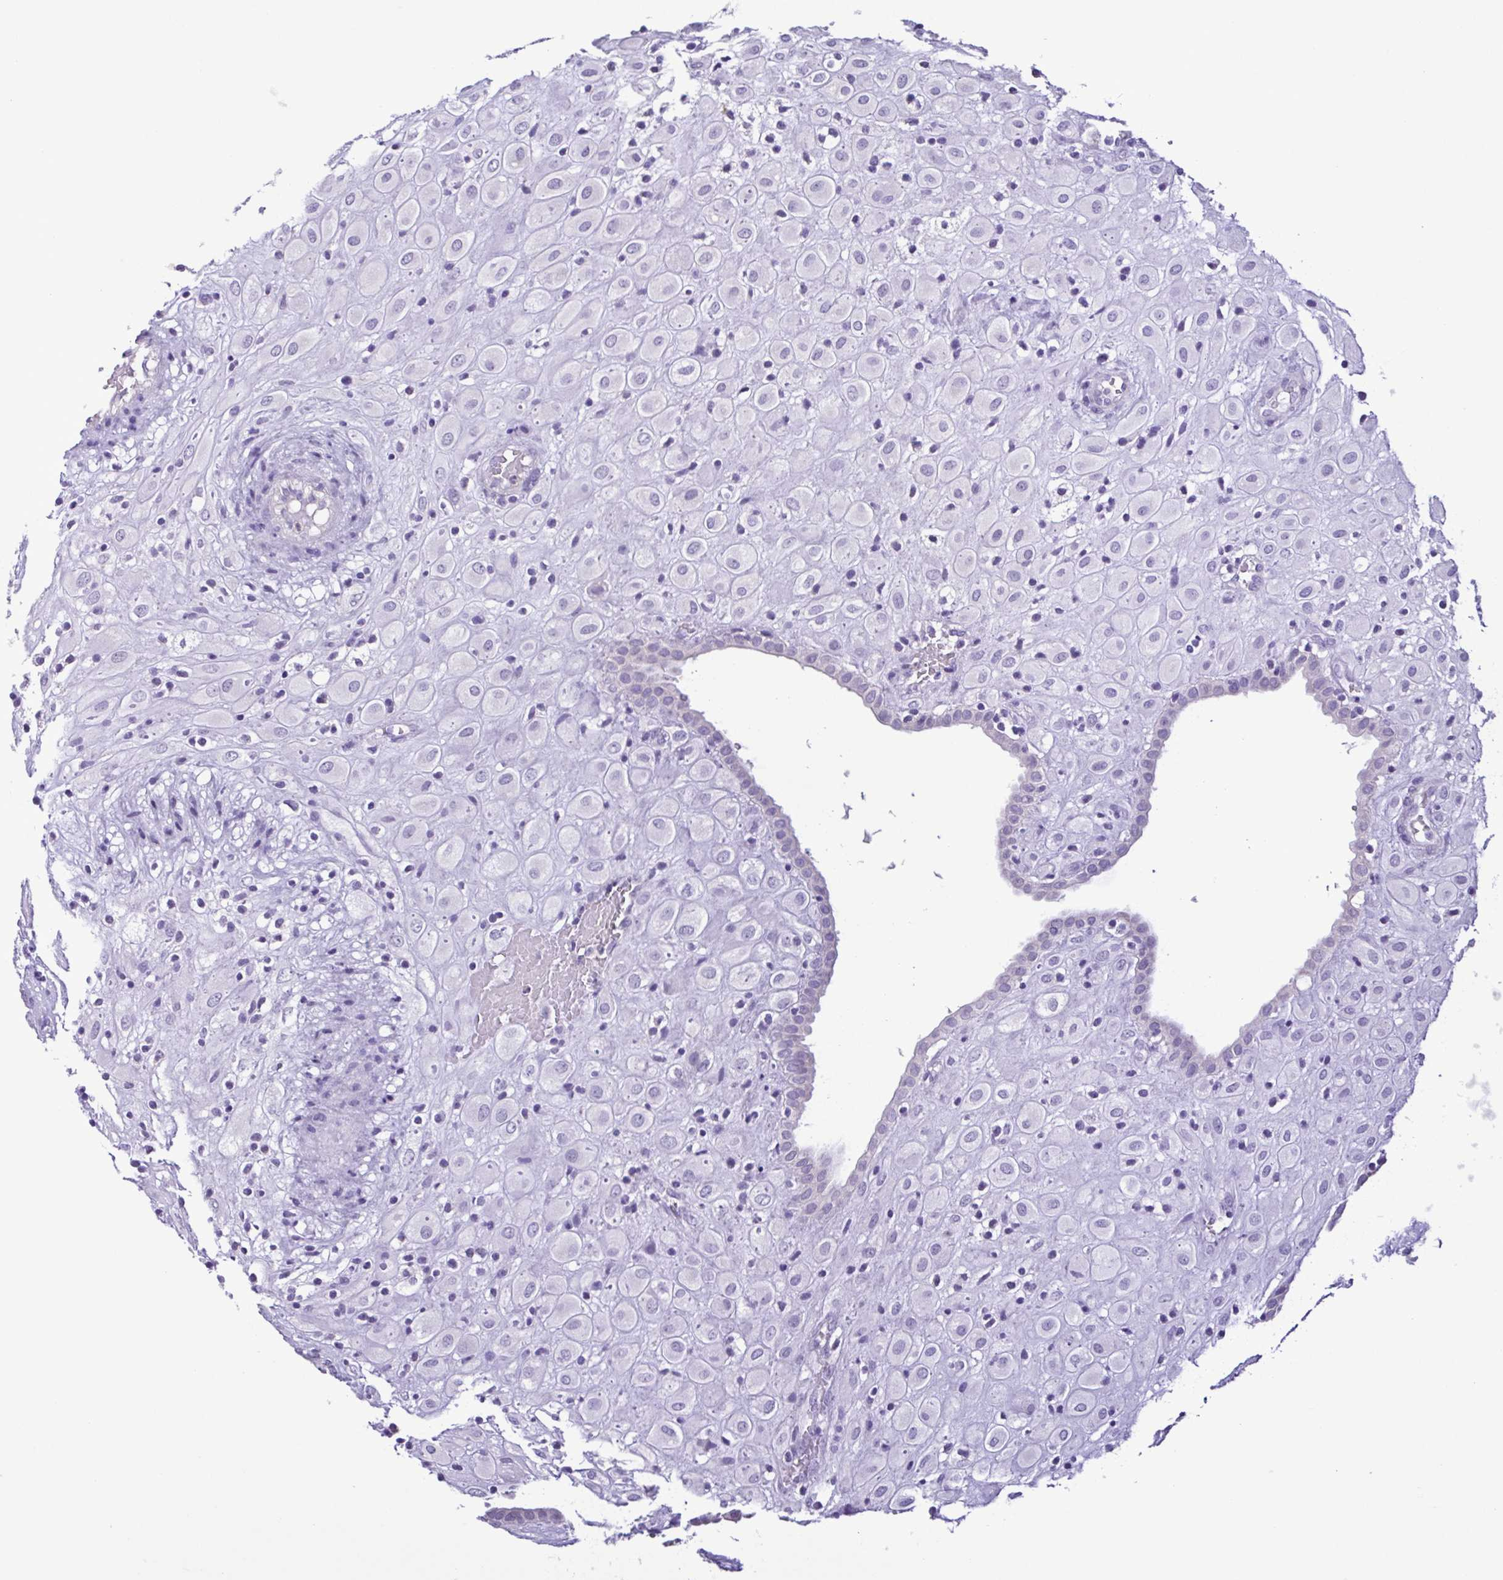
{"staining": {"intensity": "negative", "quantity": "none", "location": "none"}, "tissue": "placenta", "cell_type": "Decidual cells", "image_type": "normal", "snomed": [{"axis": "morphology", "description": "Normal tissue, NOS"}, {"axis": "topography", "description": "Placenta"}], "caption": "High power microscopy histopathology image of an IHC photomicrograph of unremarkable placenta, revealing no significant positivity in decidual cells.", "gene": "CBY2", "patient": {"sex": "female", "age": 24}}